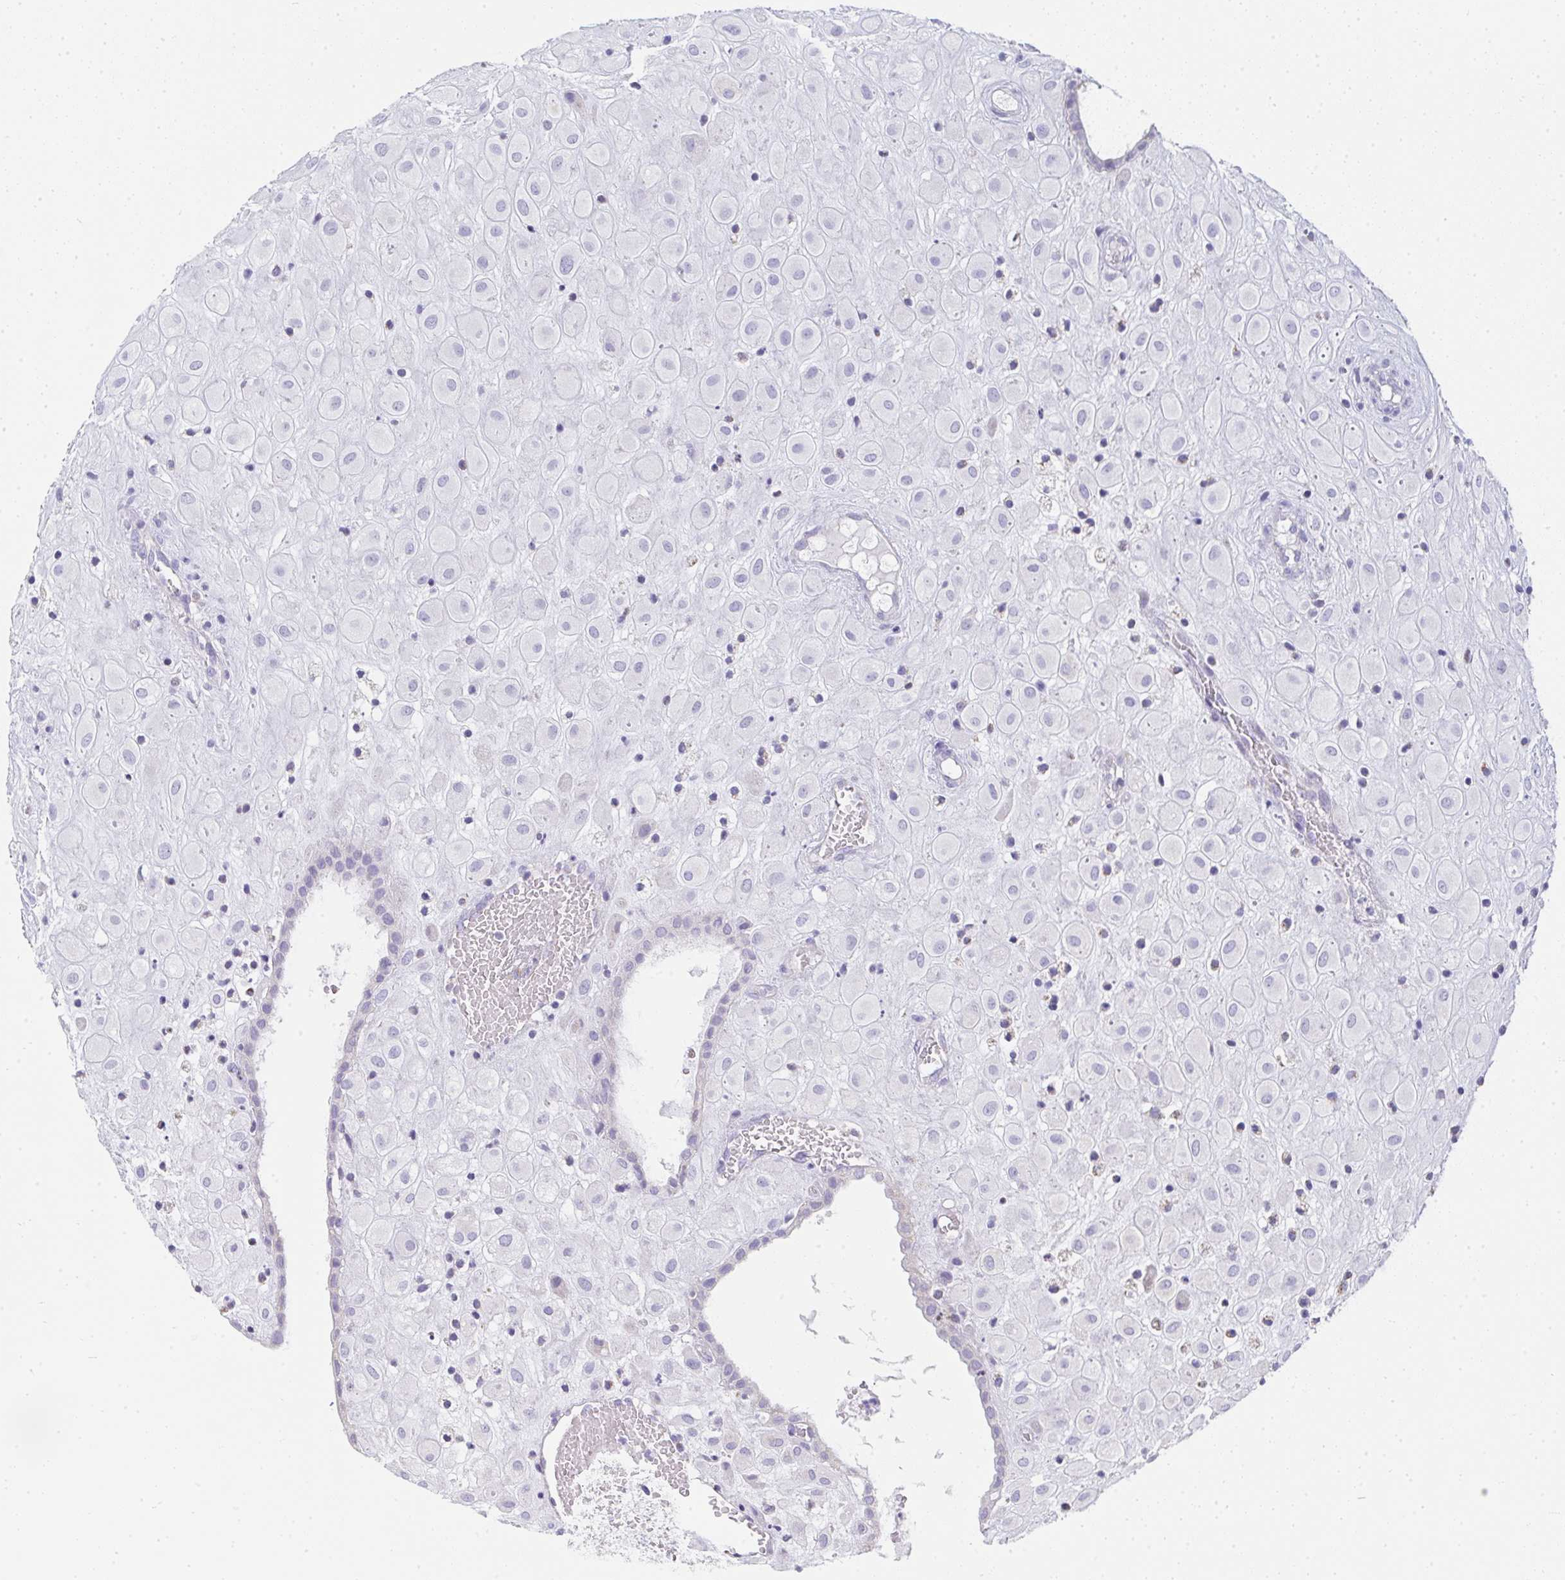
{"staining": {"intensity": "negative", "quantity": "none", "location": "none"}, "tissue": "placenta", "cell_type": "Decidual cells", "image_type": "normal", "snomed": [{"axis": "morphology", "description": "Normal tissue, NOS"}, {"axis": "topography", "description": "Placenta"}], "caption": "A high-resolution photomicrograph shows immunohistochemistry (IHC) staining of unremarkable placenta, which demonstrates no significant expression in decidual cells.", "gene": "SLC6A1", "patient": {"sex": "female", "age": 24}}